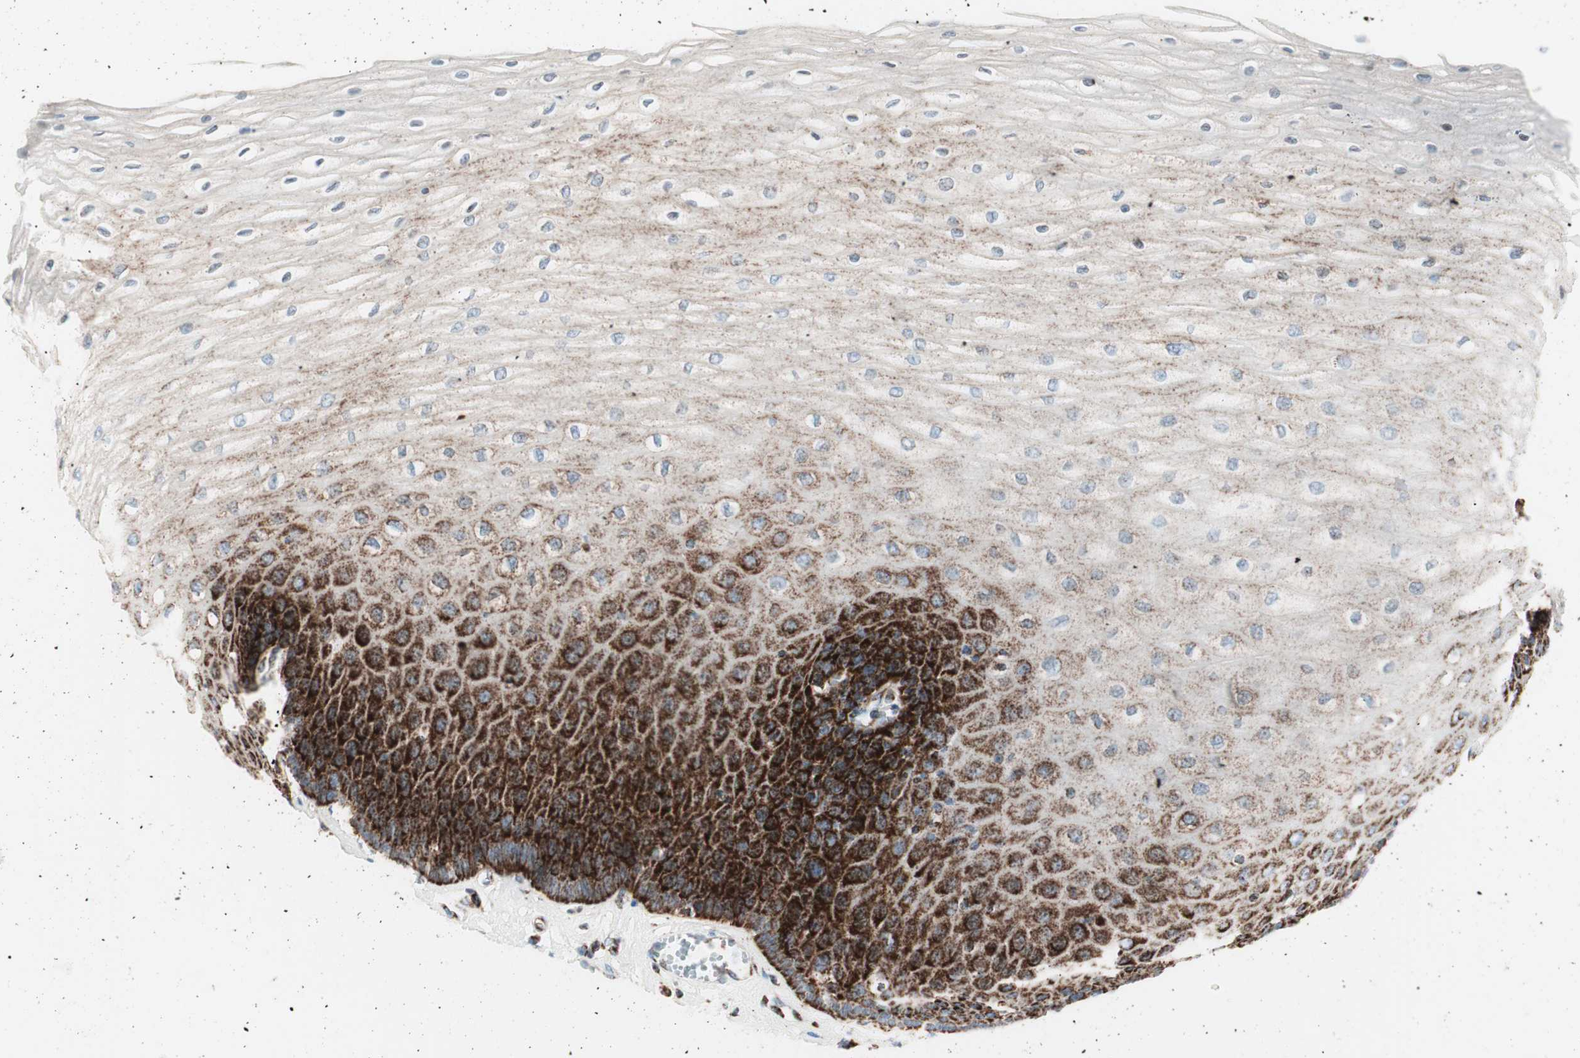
{"staining": {"intensity": "strong", "quantity": "25%-75%", "location": "cytoplasmic/membranous"}, "tissue": "esophagus", "cell_type": "Squamous epithelial cells", "image_type": "normal", "snomed": [{"axis": "morphology", "description": "Normal tissue, NOS"}, {"axis": "morphology", "description": "Squamous cell carcinoma, NOS"}, {"axis": "topography", "description": "Esophagus"}], "caption": "Immunohistochemistry (IHC) micrograph of normal esophagus stained for a protein (brown), which displays high levels of strong cytoplasmic/membranous staining in about 25%-75% of squamous epithelial cells.", "gene": "TOMM20", "patient": {"sex": "male", "age": 65}}